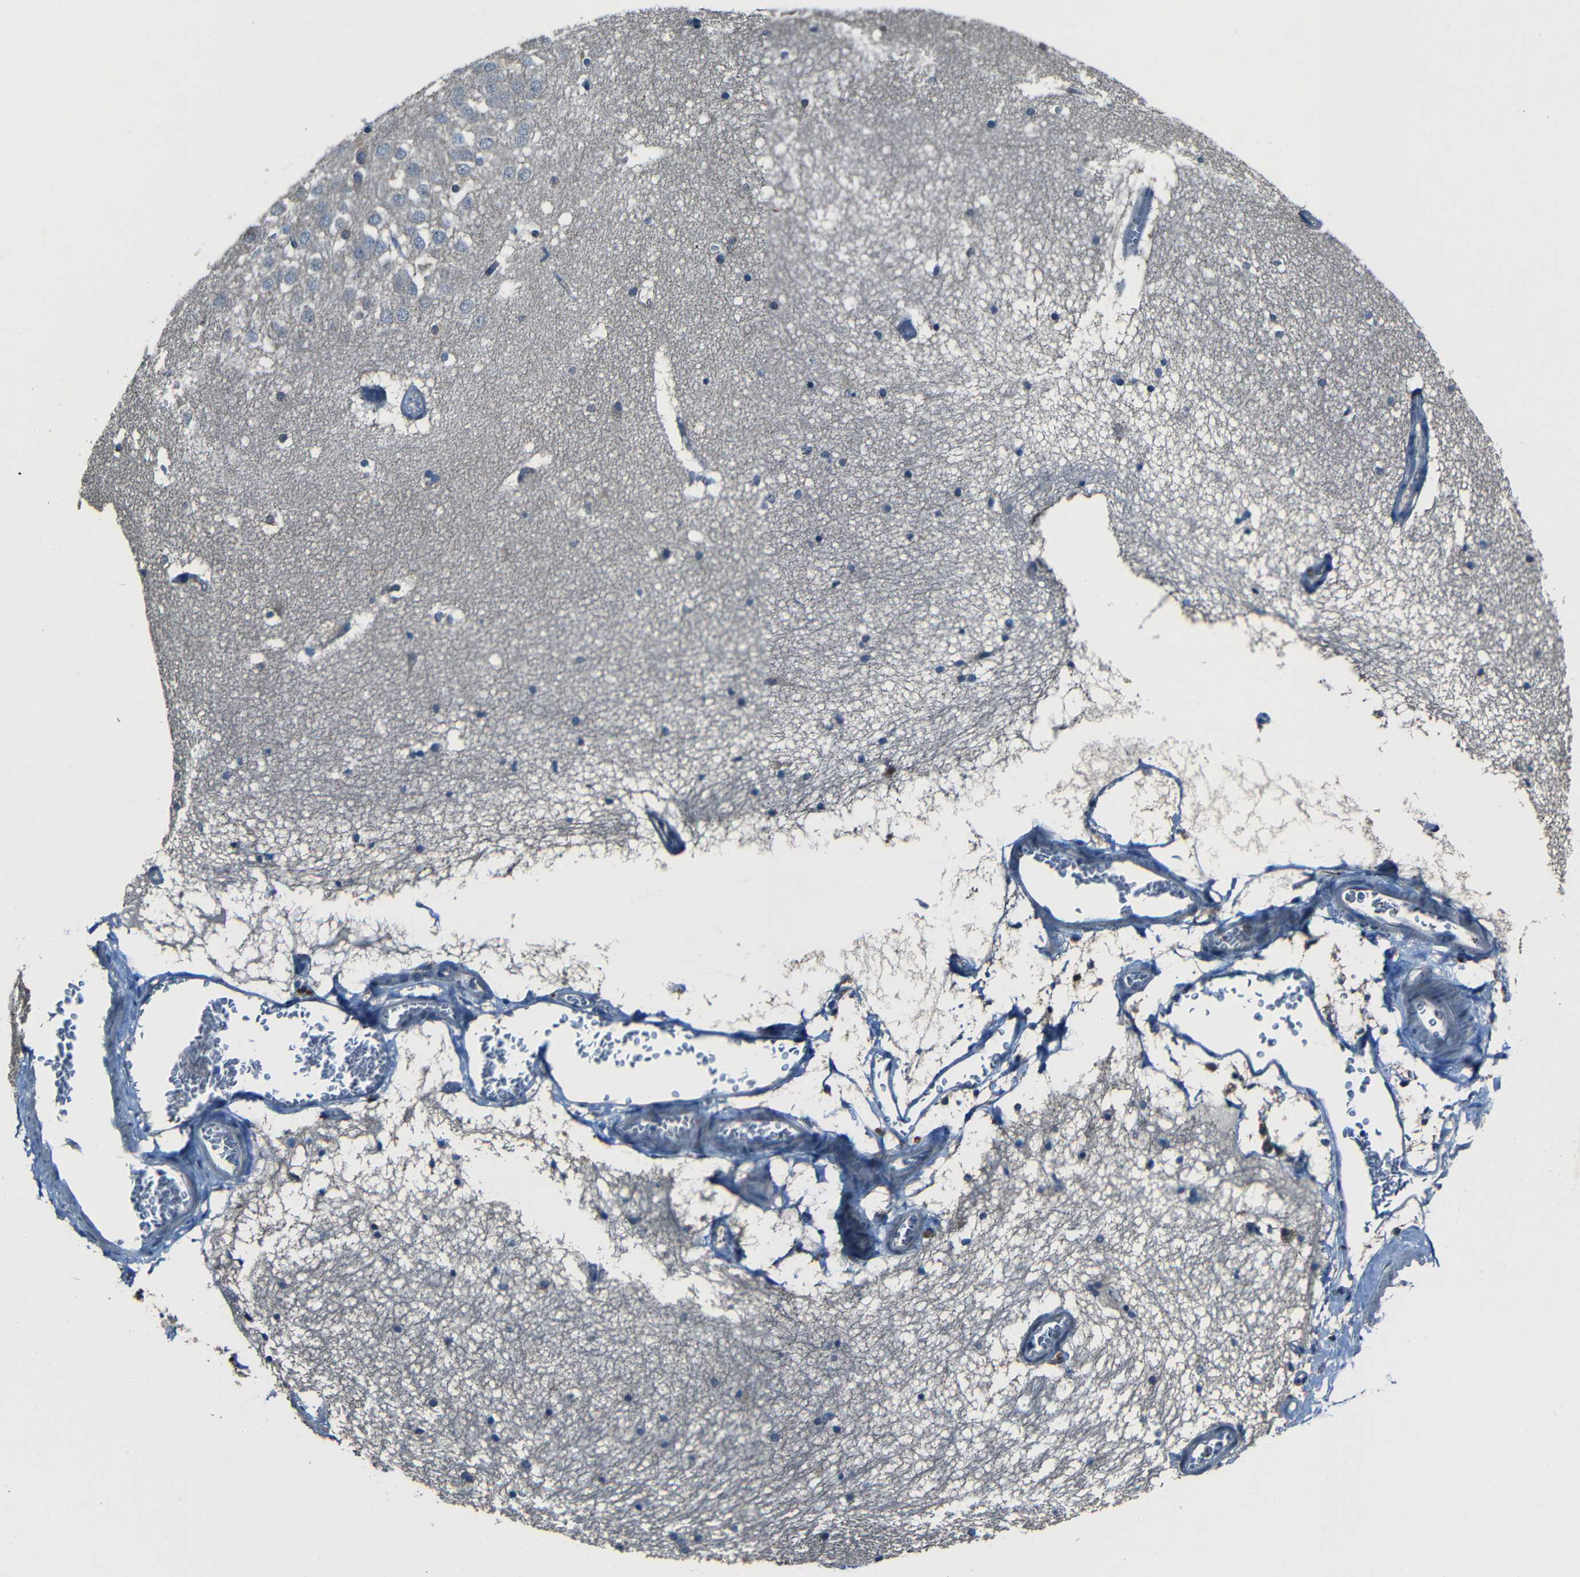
{"staining": {"intensity": "moderate", "quantity": "<25%", "location": "cytoplasmic/membranous"}, "tissue": "hippocampus", "cell_type": "Glial cells", "image_type": "normal", "snomed": [{"axis": "morphology", "description": "Normal tissue, NOS"}, {"axis": "topography", "description": "Hippocampus"}], "caption": "This histopathology image exhibits immunohistochemistry staining of benign human hippocampus, with low moderate cytoplasmic/membranous expression in about <25% of glial cells.", "gene": "SLA", "patient": {"sex": "male", "age": 45}}